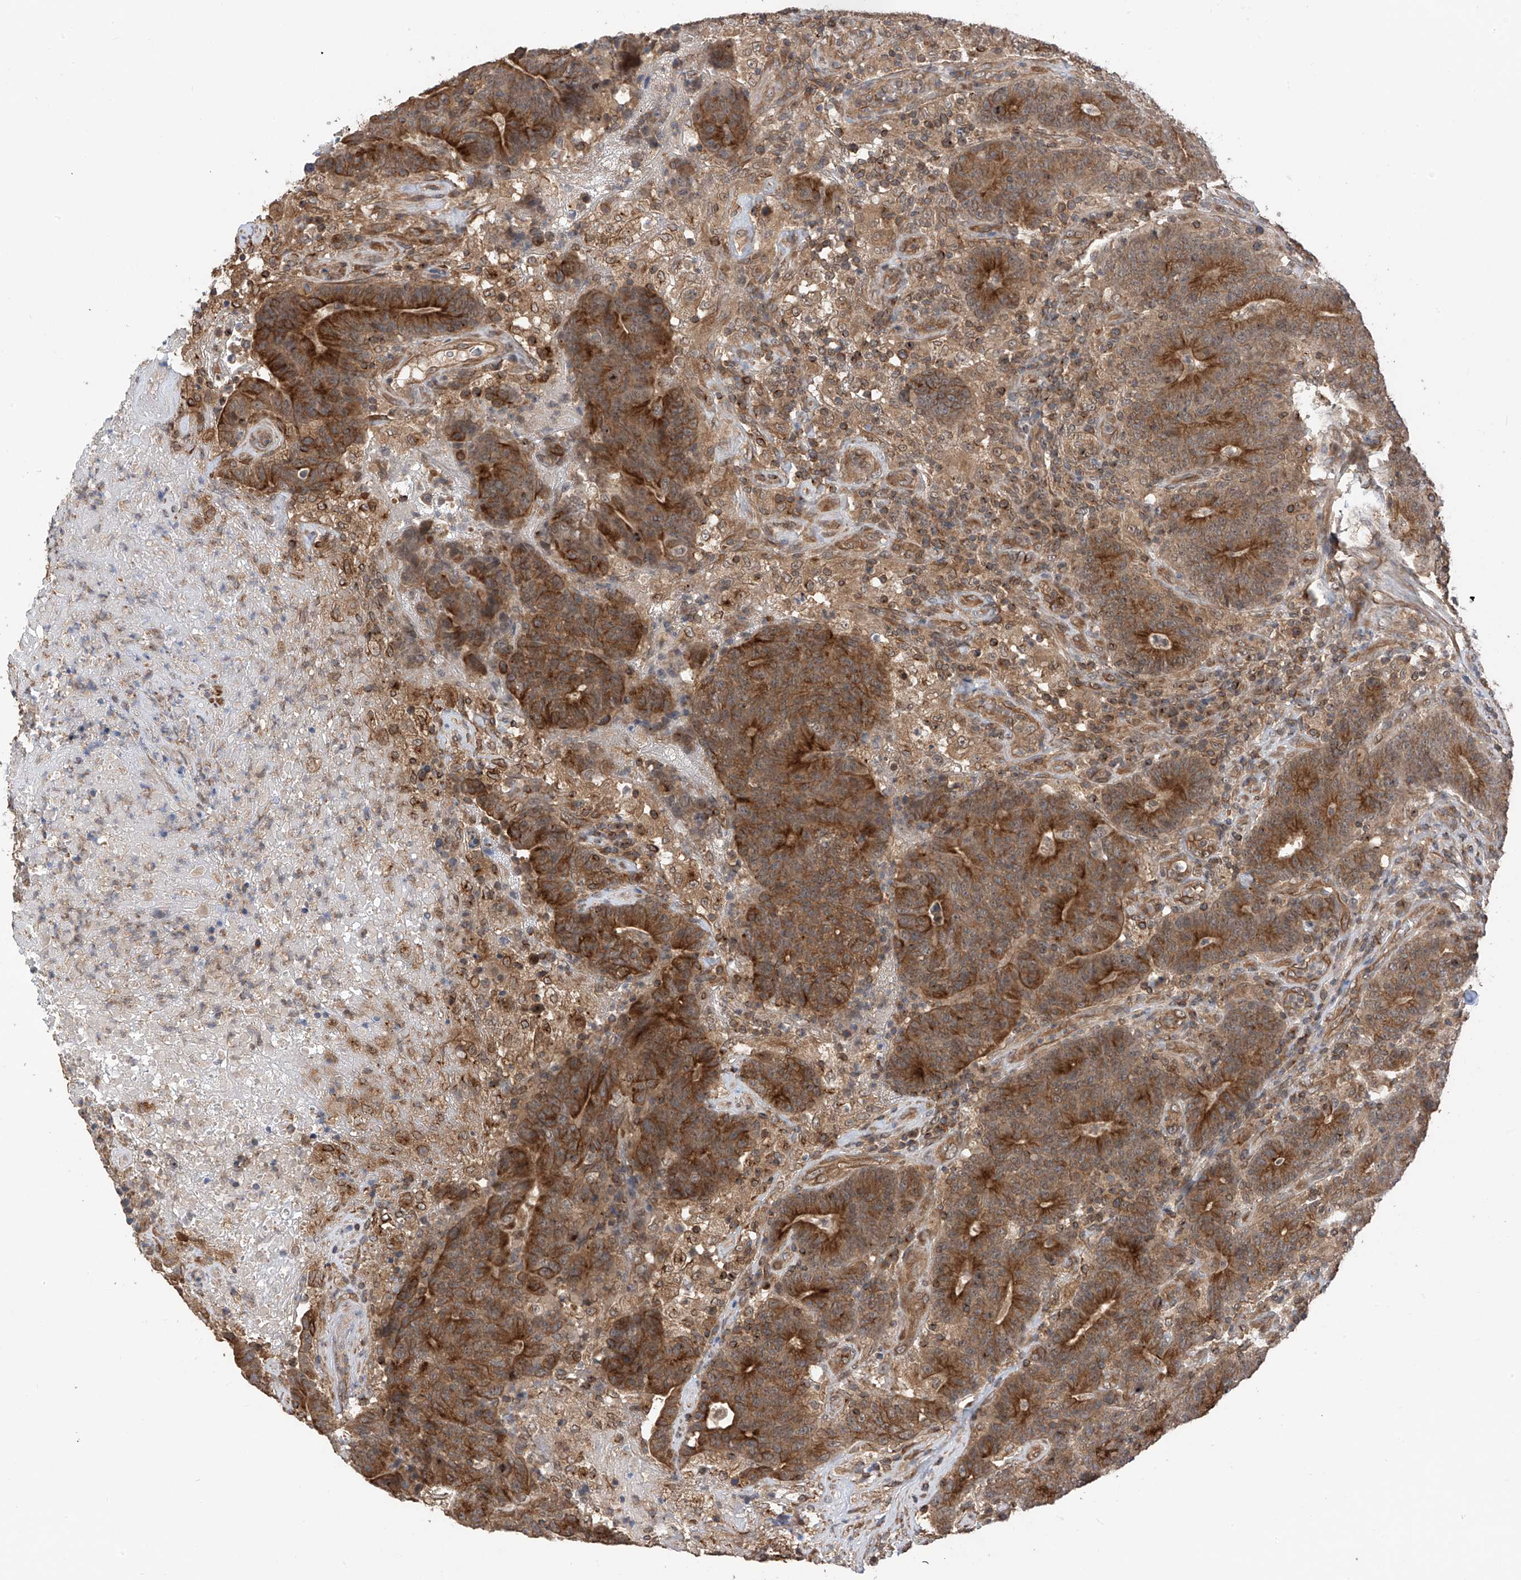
{"staining": {"intensity": "strong", "quantity": "25%-75%", "location": "cytoplasmic/membranous"}, "tissue": "colorectal cancer", "cell_type": "Tumor cells", "image_type": "cancer", "snomed": [{"axis": "morphology", "description": "Normal tissue, NOS"}, {"axis": "morphology", "description": "Adenocarcinoma, NOS"}, {"axis": "topography", "description": "Colon"}], "caption": "Immunohistochemical staining of human colorectal adenocarcinoma exhibits strong cytoplasmic/membranous protein staining in approximately 25%-75% of tumor cells.", "gene": "RPAIN", "patient": {"sex": "female", "age": 75}}